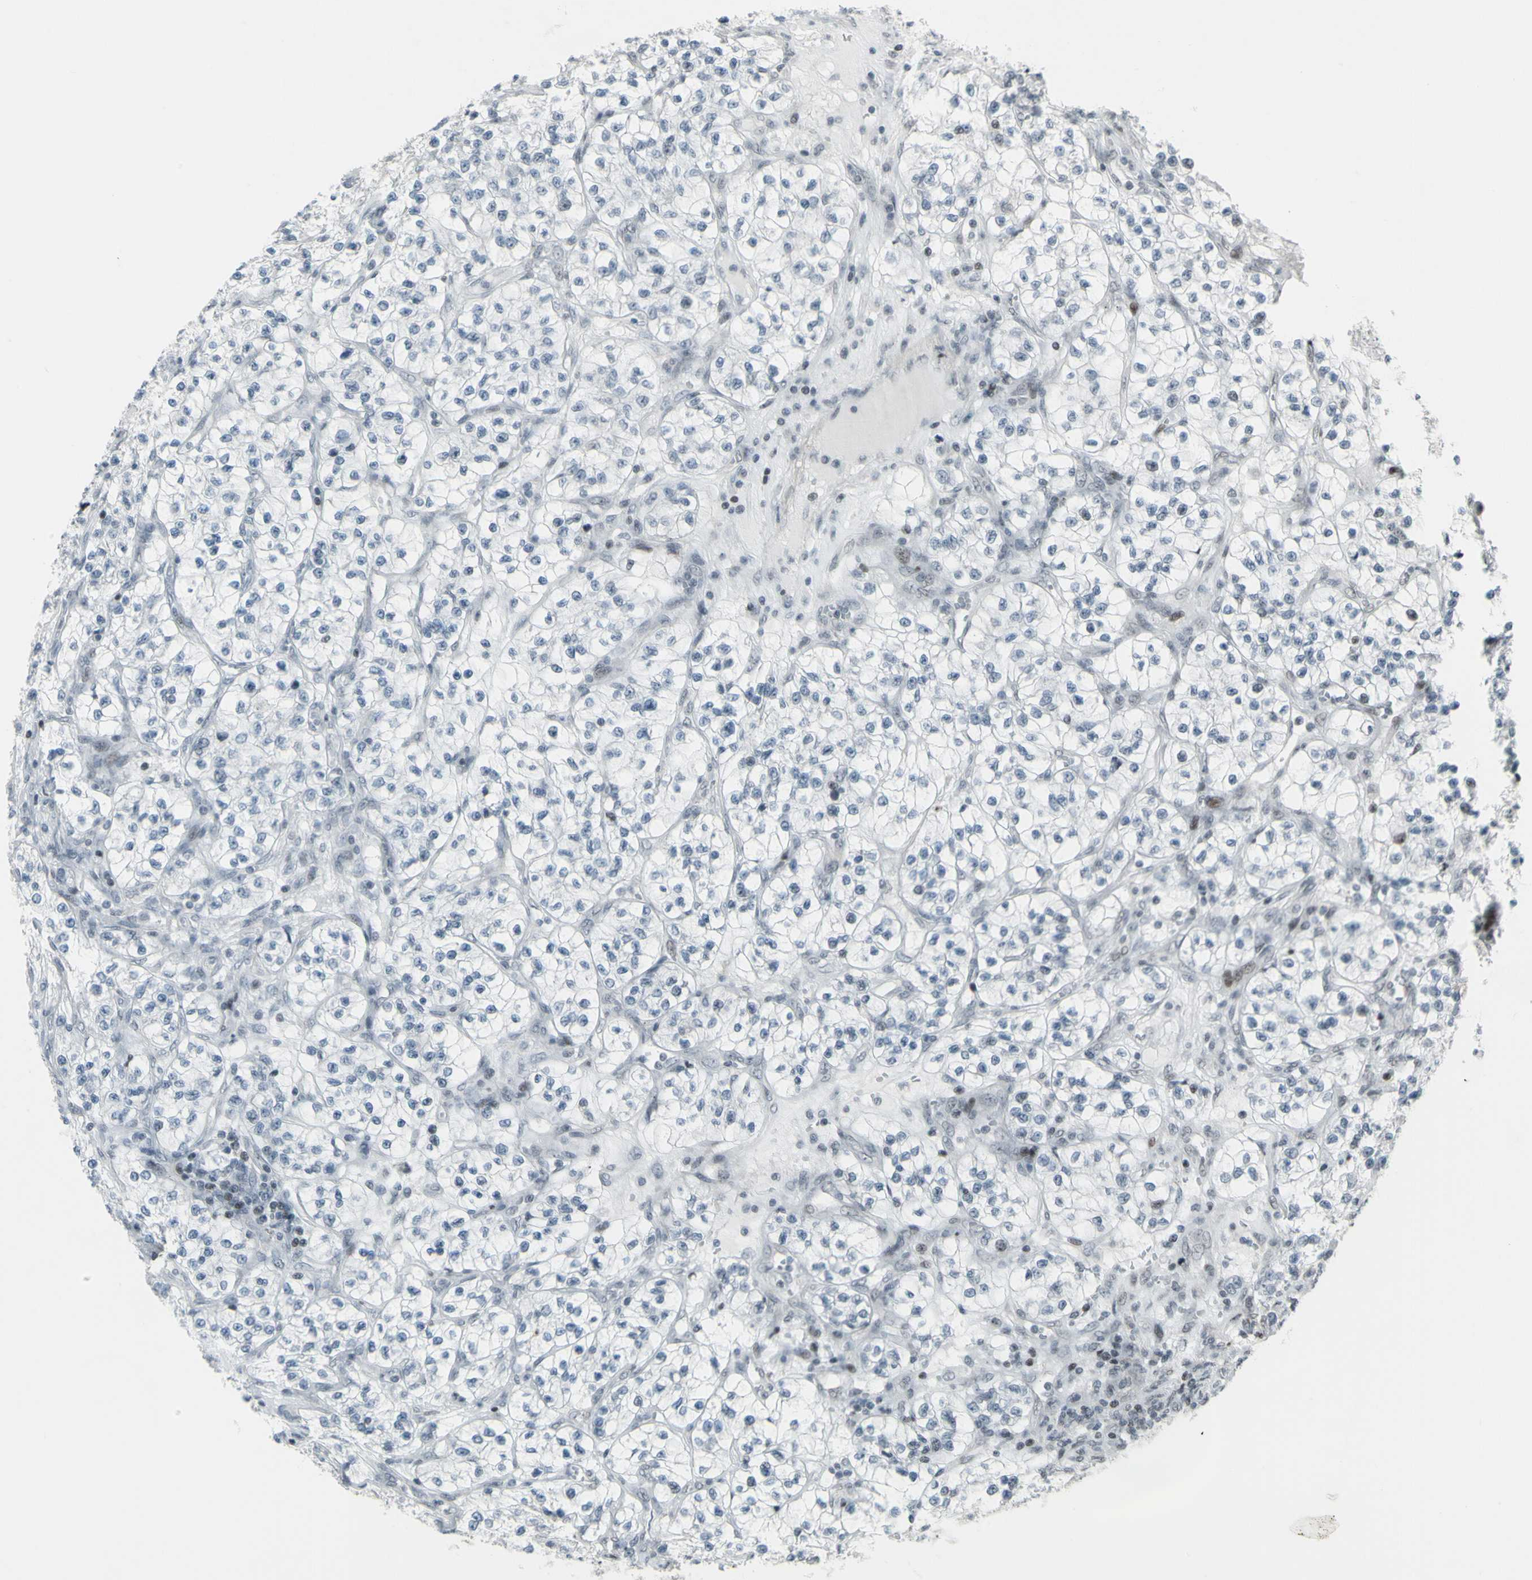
{"staining": {"intensity": "weak", "quantity": "<25%", "location": "nuclear"}, "tissue": "renal cancer", "cell_type": "Tumor cells", "image_type": "cancer", "snomed": [{"axis": "morphology", "description": "Adenocarcinoma, NOS"}, {"axis": "topography", "description": "Kidney"}], "caption": "The photomicrograph shows no significant expression in tumor cells of adenocarcinoma (renal).", "gene": "SUPT6H", "patient": {"sex": "female", "age": 57}}